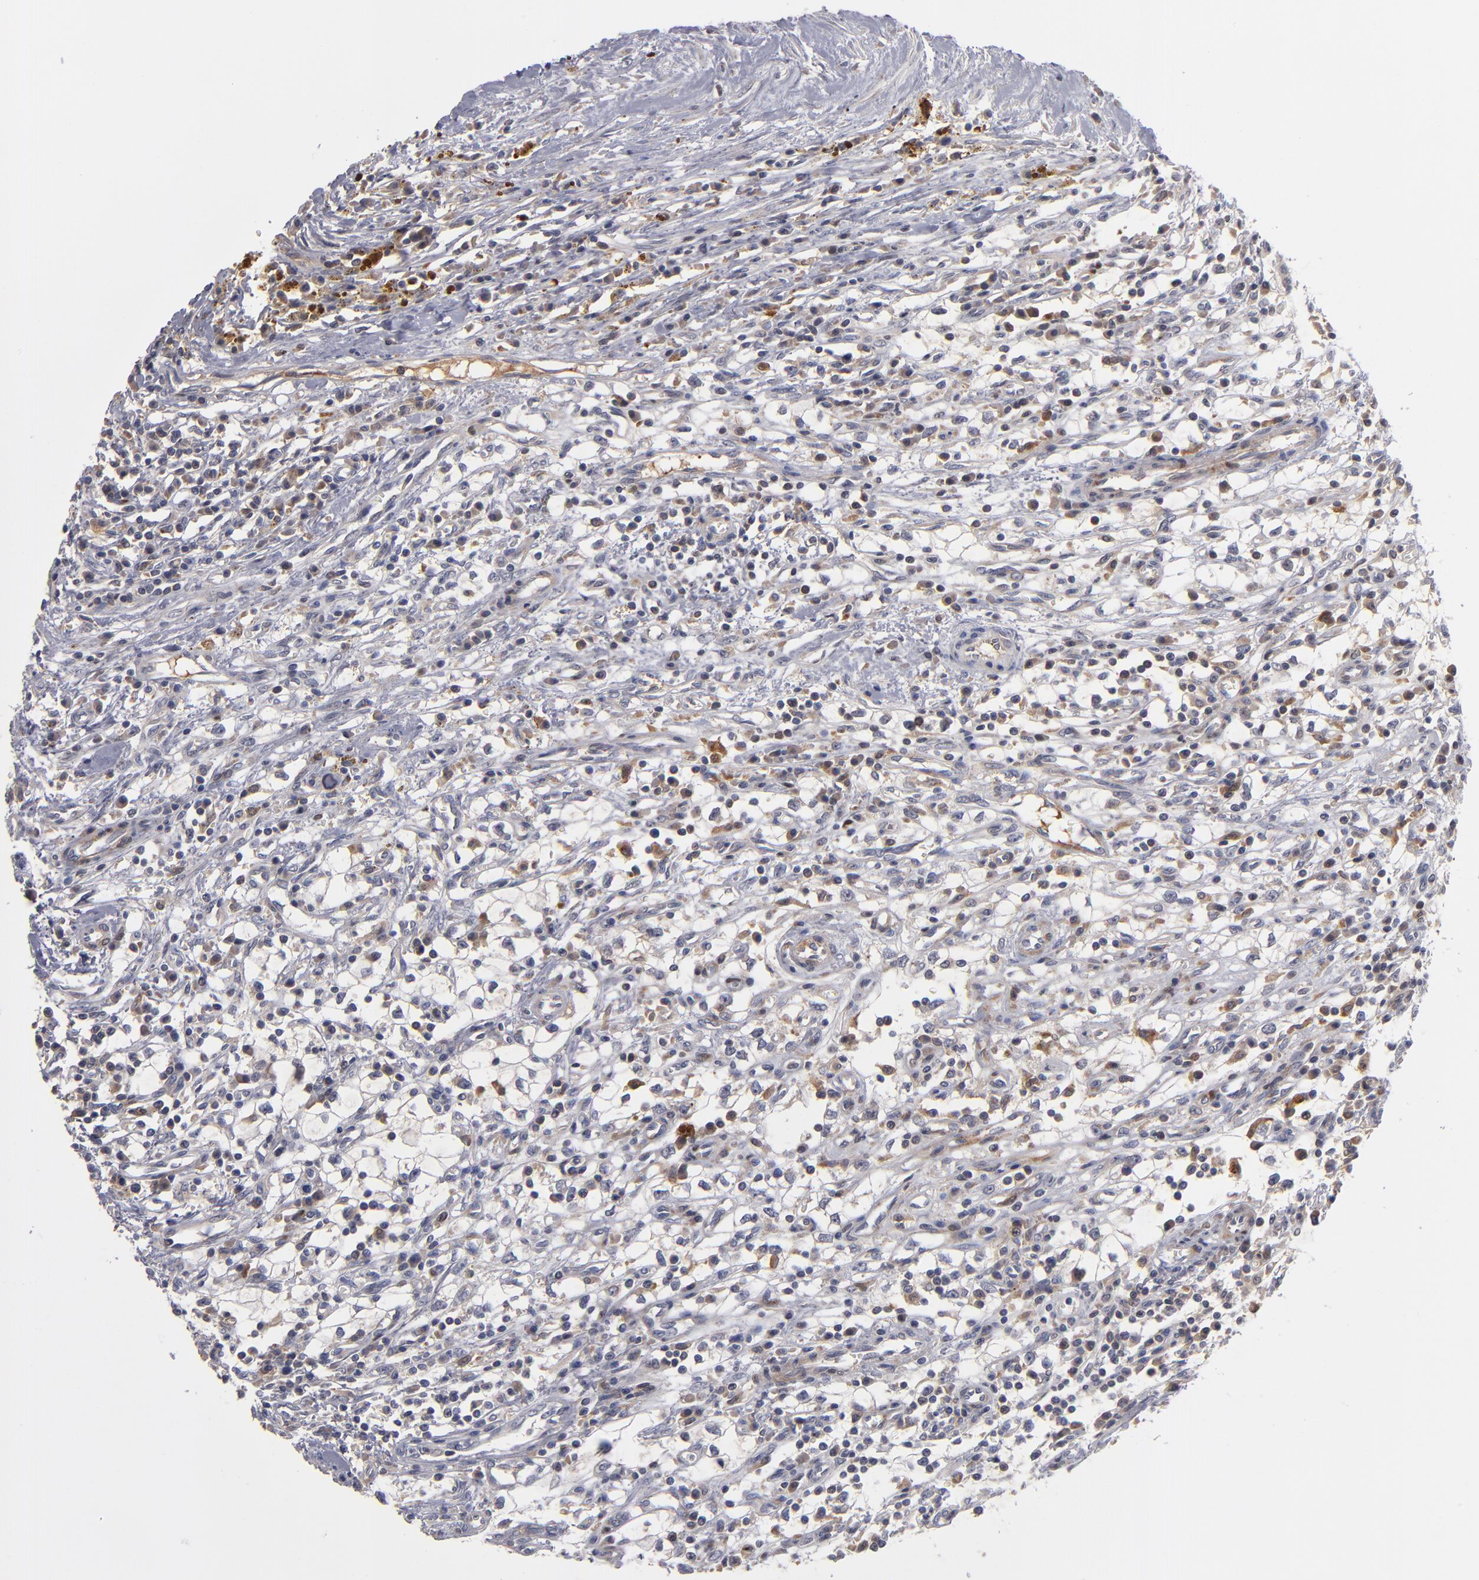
{"staining": {"intensity": "weak", "quantity": "<25%", "location": "cytoplasmic/membranous"}, "tissue": "renal cancer", "cell_type": "Tumor cells", "image_type": "cancer", "snomed": [{"axis": "morphology", "description": "Adenocarcinoma, NOS"}, {"axis": "topography", "description": "Kidney"}], "caption": "The histopathology image exhibits no staining of tumor cells in renal cancer. The staining is performed using DAB (3,3'-diaminobenzidine) brown chromogen with nuclei counter-stained in using hematoxylin.", "gene": "EXD2", "patient": {"sex": "male", "age": 82}}